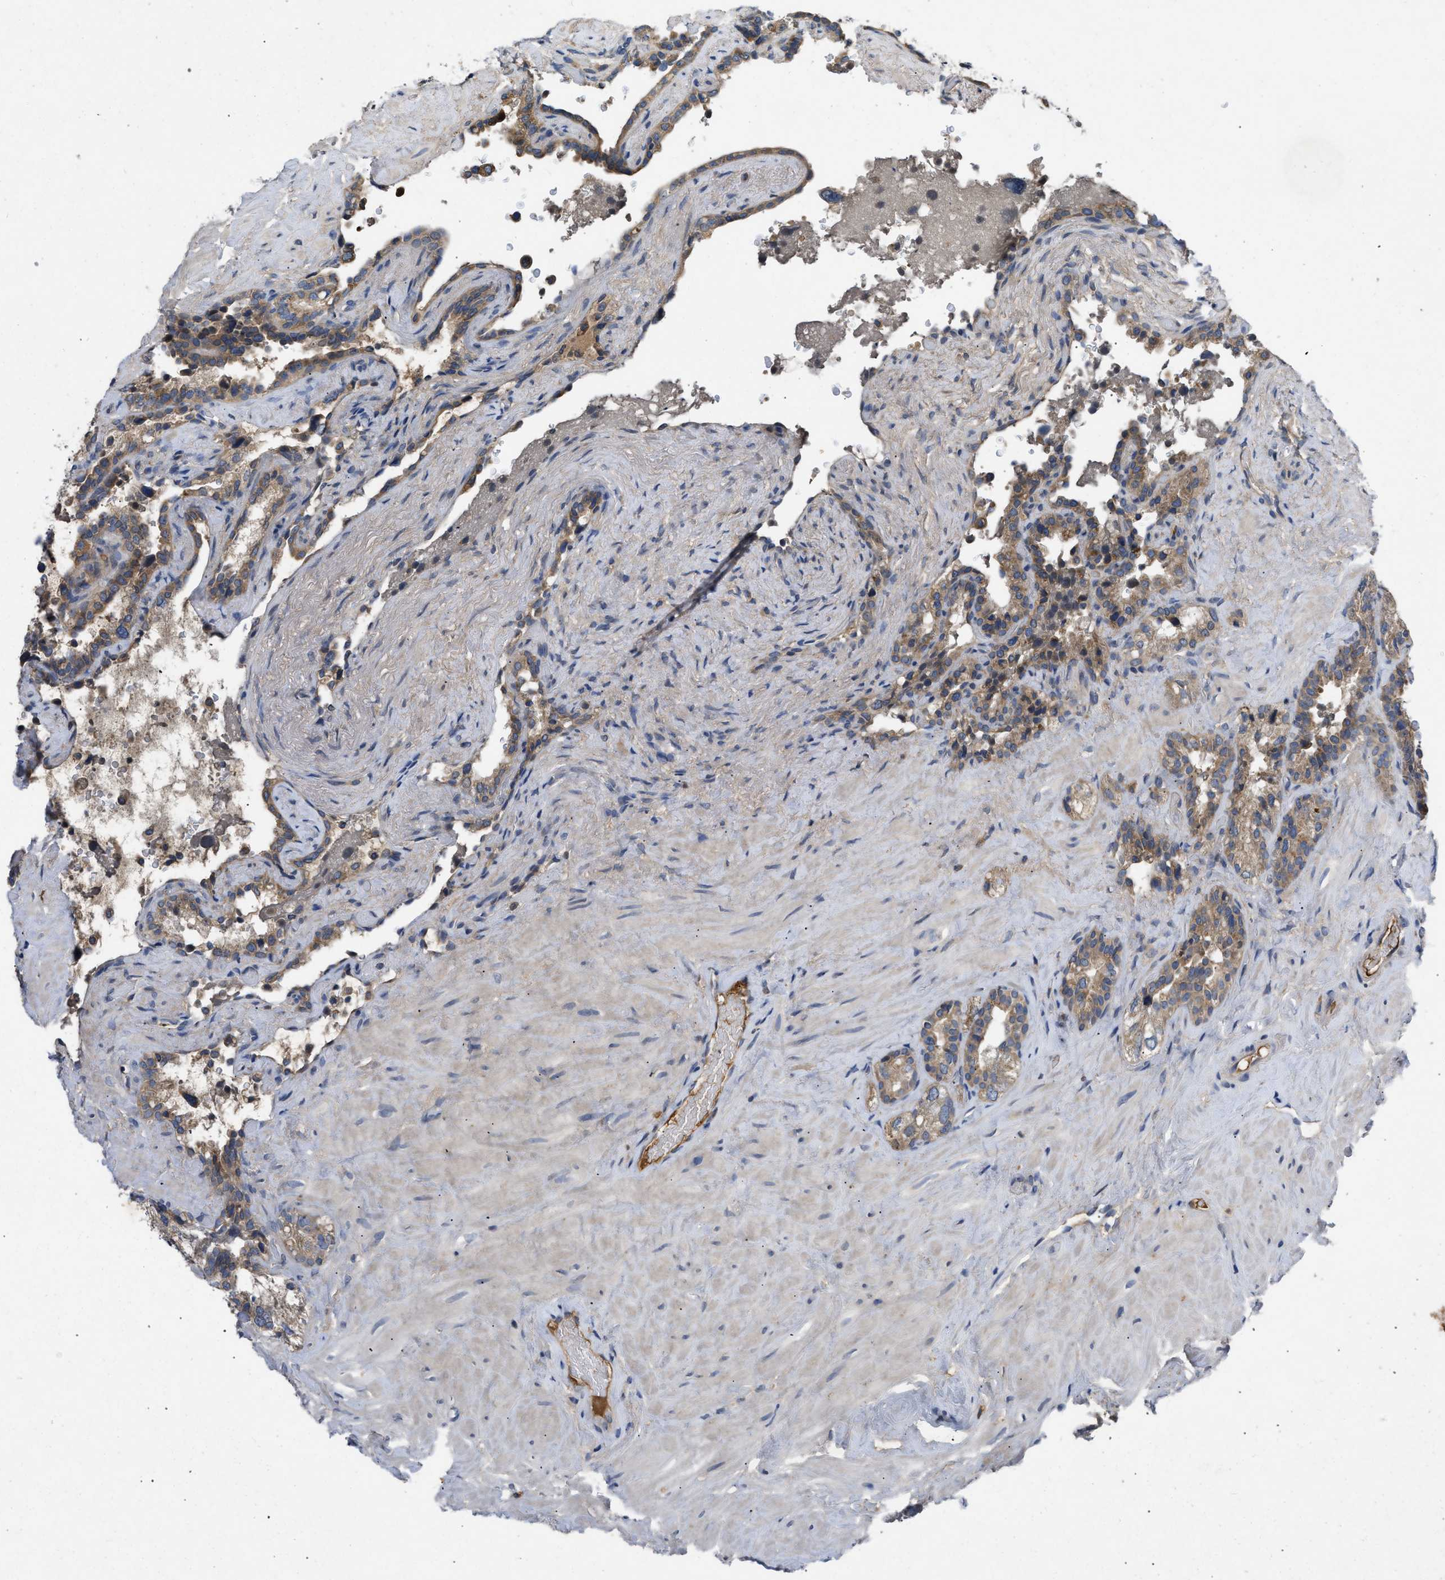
{"staining": {"intensity": "moderate", "quantity": ">75%", "location": "cytoplasmic/membranous"}, "tissue": "seminal vesicle", "cell_type": "Glandular cells", "image_type": "normal", "snomed": [{"axis": "morphology", "description": "Normal tissue, NOS"}, {"axis": "topography", "description": "Seminal veicle"}], "caption": "High-magnification brightfield microscopy of normal seminal vesicle stained with DAB (3,3'-diaminobenzidine) (brown) and counterstained with hematoxylin (blue). glandular cells exhibit moderate cytoplasmic/membranous expression is present in about>75% of cells.", "gene": "VPS4A", "patient": {"sex": "male", "age": 68}}